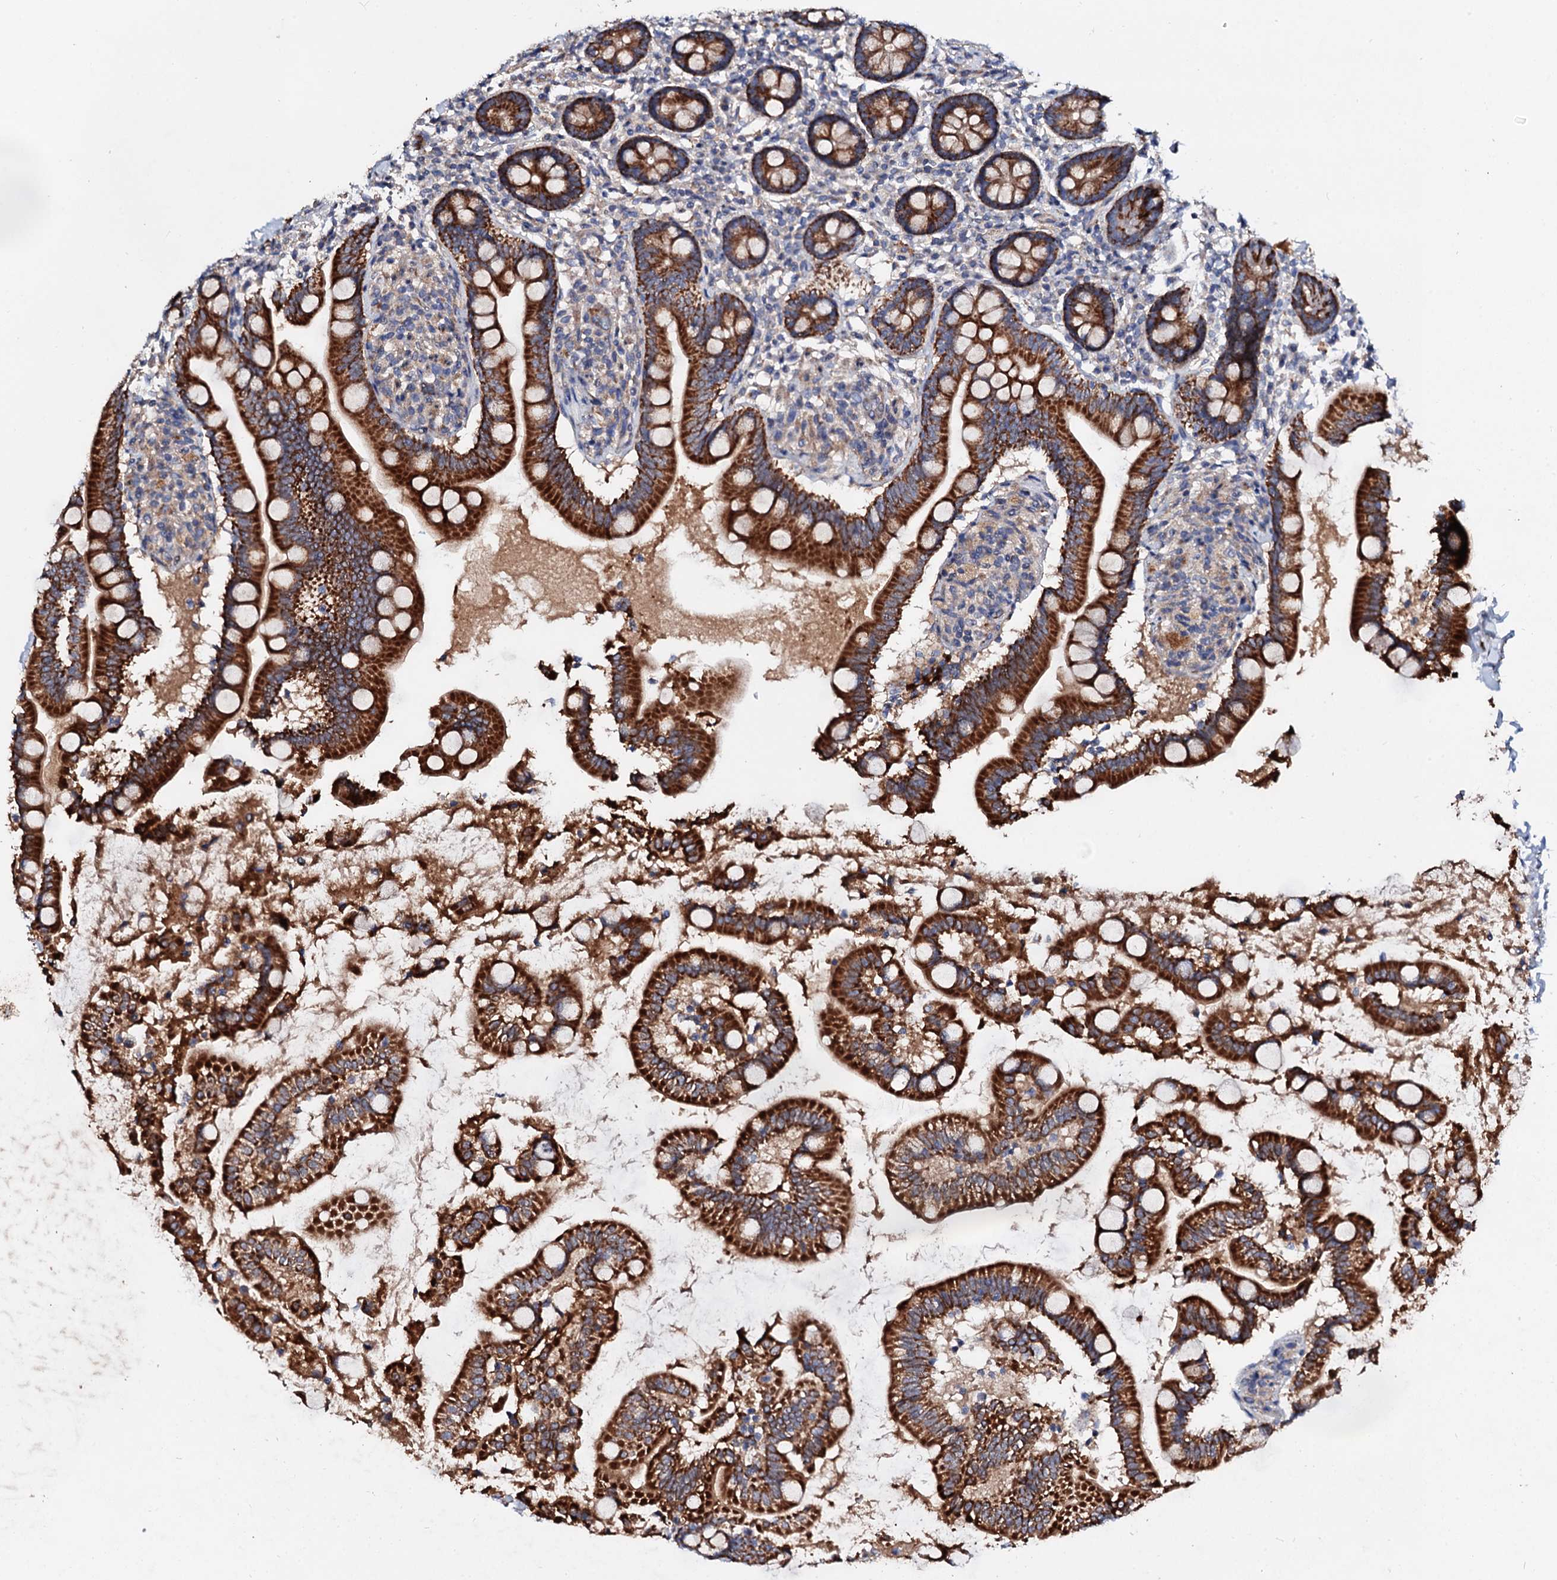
{"staining": {"intensity": "strong", "quantity": ">75%", "location": "cytoplasmic/membranous"}, "tissue": "small intestine", "cell_type": "Glandular cells", "image_type": "normal", "snomed": [{"axis": "morphology", "description": "Normal tissue, NOS"}, {"axis": "topography", "description": "Small intestine"}], "caption": "DAB (3,3'-diaminobenzidine) immunohistochemical staining of normal human small intestine reveals strong cytoplasmic/membranous protein positivity in about >75% of glandular cells.", "gene": "FIBIN", "patient": {"sex": "female", "age": 64}}